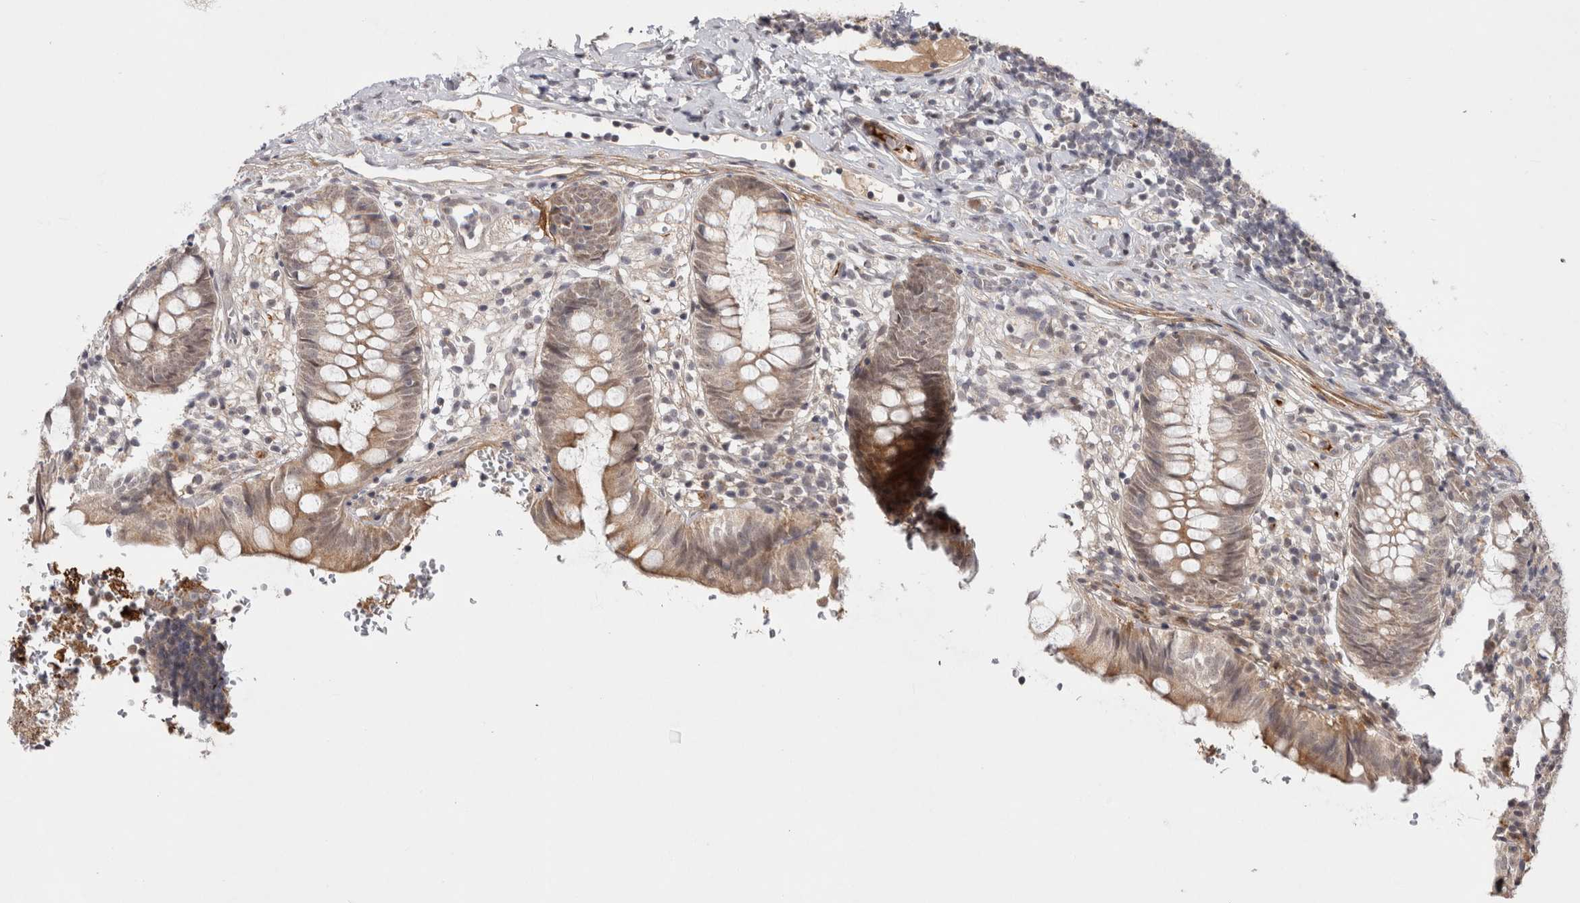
{"staining": {"intensity": "moderate", "quantity": ">75%", "location": "cytoplasmic/membranous"}, "tissue": "appendix", "cell_type": "Glandular cells", "image_type": "normal", "snomed": [{"axis": "morphology", "description": "Normal tissue, NOS"}, {"axis": "topography", "description": "Appendix"}], "caption": "Immunohistochemical staining of unremarkable appendix demonstrates medium levels of moderate cytoplasmic/membranous positivity in about >75% of glandular cells.", "gene": "ZNF318", "patient": {"sex": "male", "age": 8}}